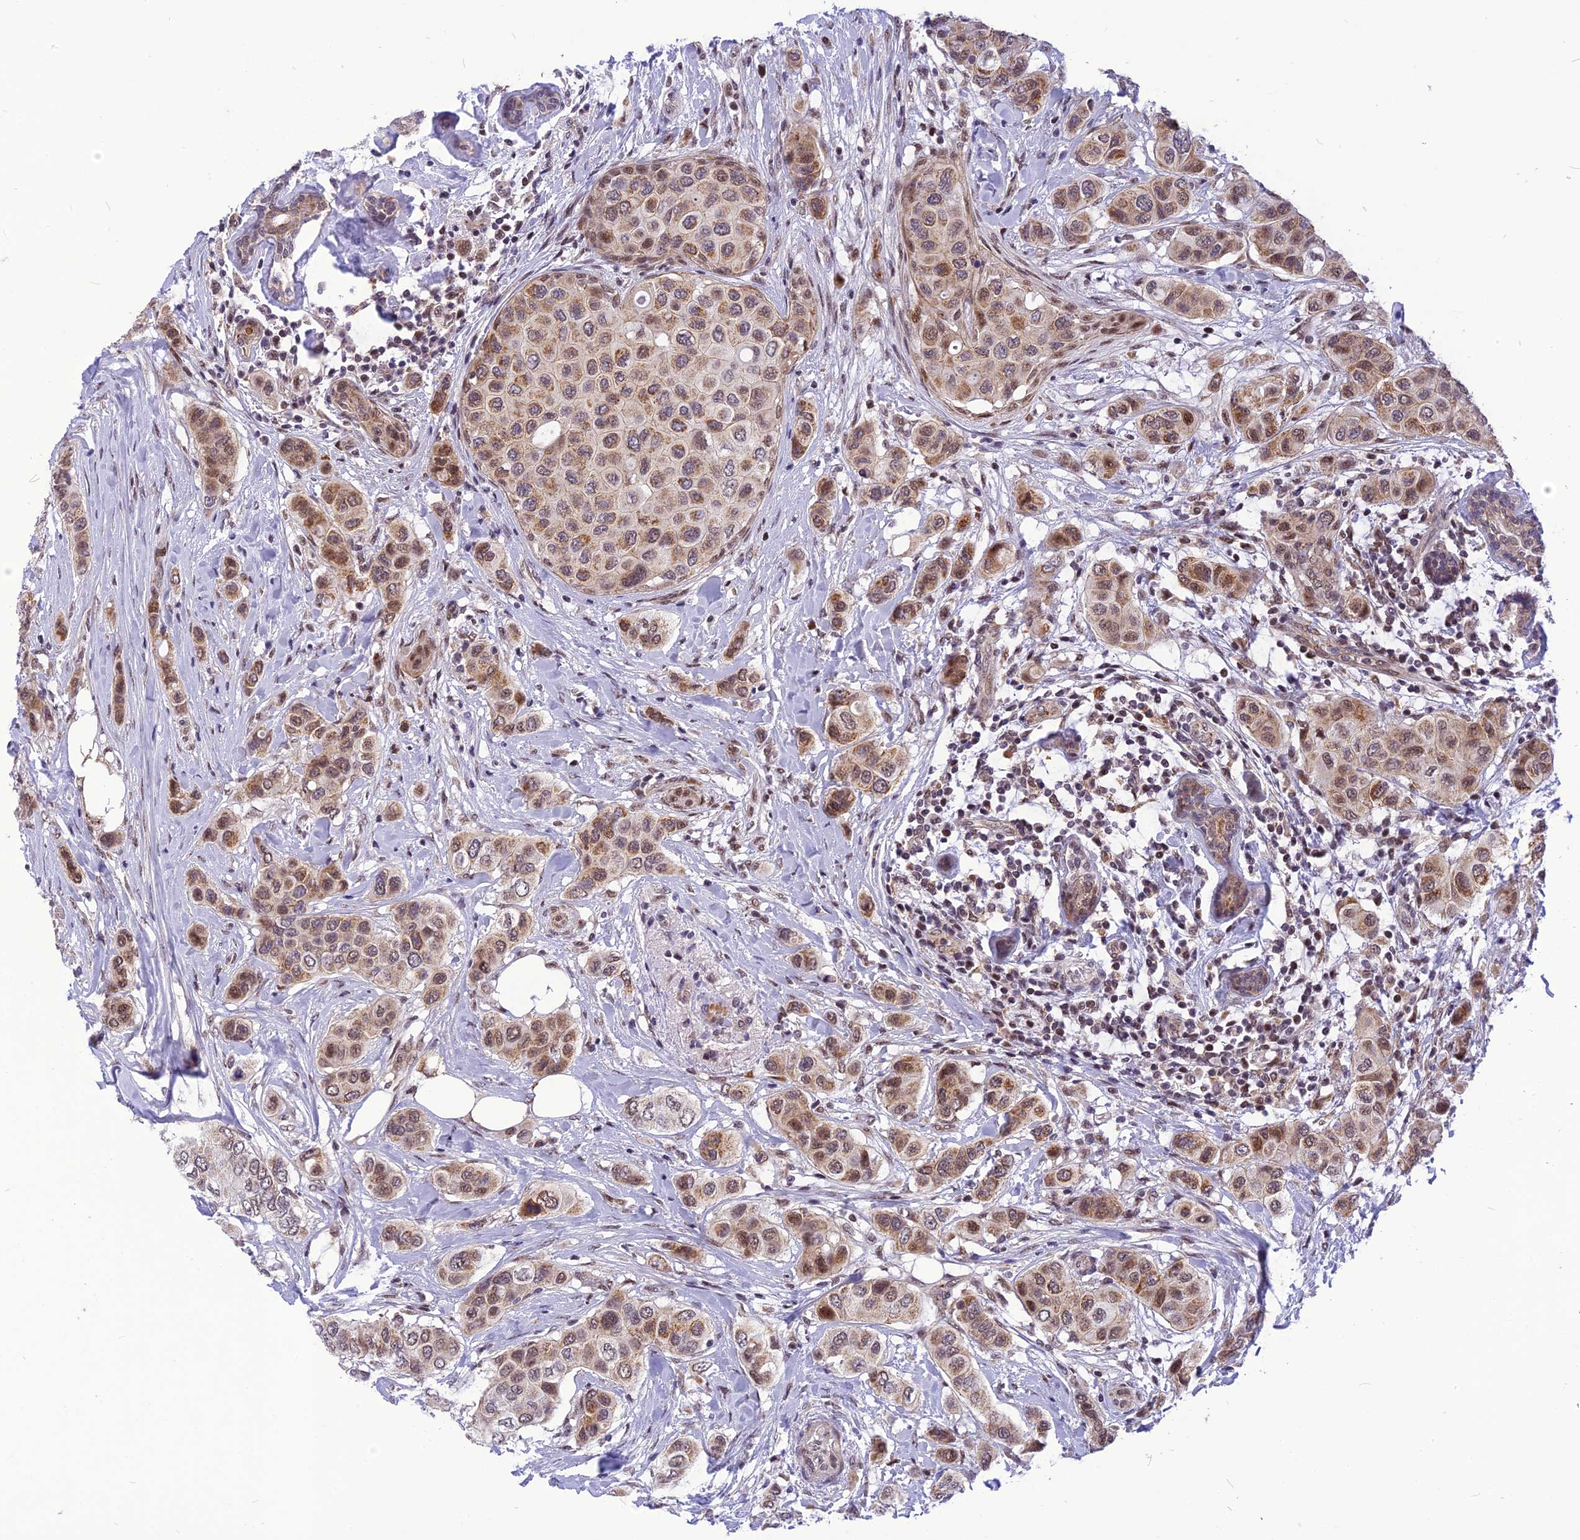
{"staining": {"intensity": "moderate", "quantity": "25%-75%", "location": "cytoplasmic/membranous,nuclear"}, "tissue": "breast cancer", "cell_type": "Tumor cells", "image_type": "cancer", "snomed": [{"axis": "morphology", "description": "Lobular carcinoma"}, {"axis": "topography", "description": "Breast"}], "caption": "Moderate cytoplasmic/membranous and nuclear staining for a protein is present in approximately 25%-75% of tumor cells of breast cancer (lobular carcinoma) using immunohistochemistry.", "gene": "CMC1", "patient": {"sex": "female", "age": 51}}